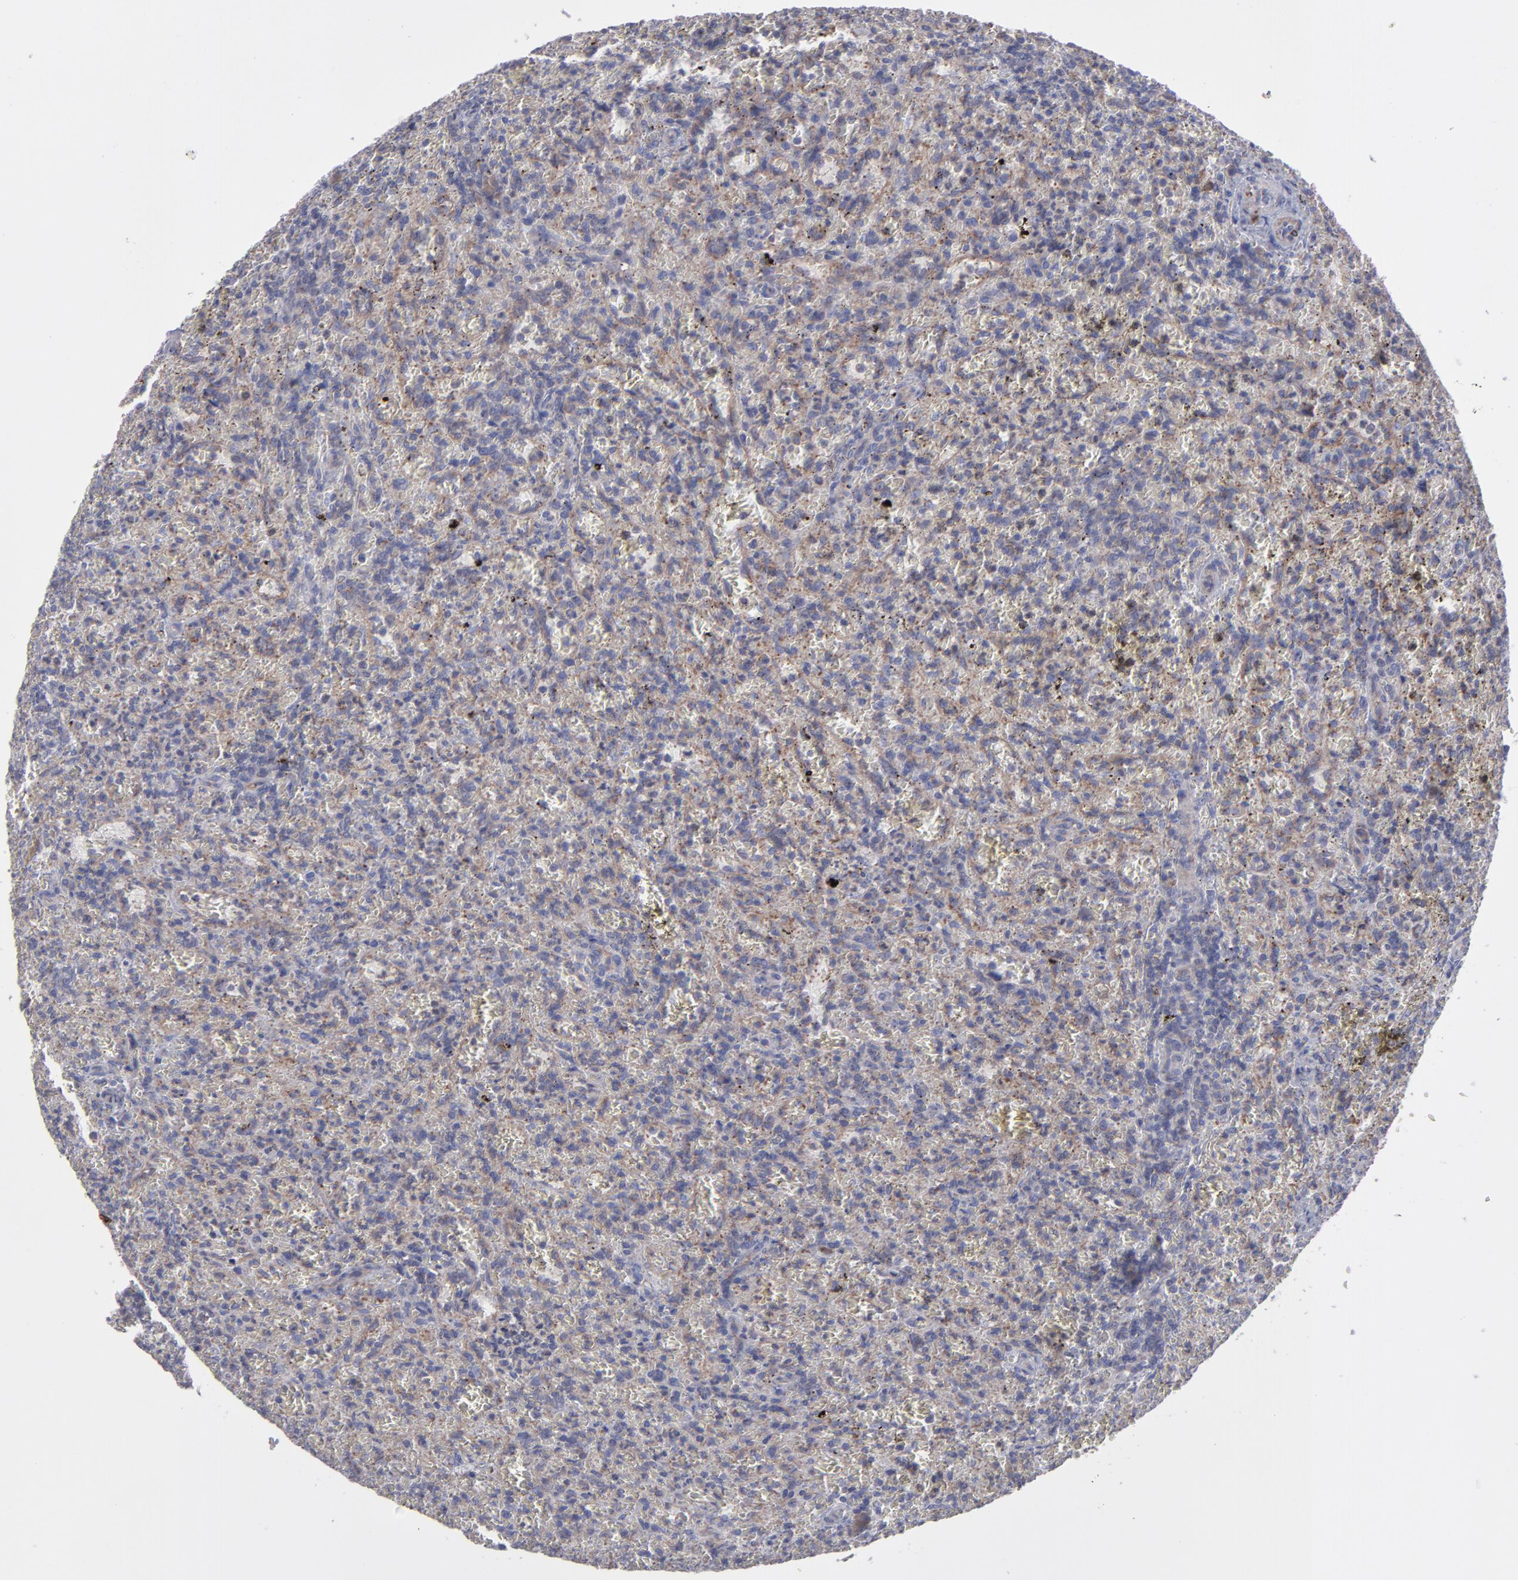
{"staining": {"intensity": "weak", "quantity": "25%-75%", "location": "cytoplasmic/membranous"}, "tissue": "lymphoma", "cell_type": "Tumor cells", "image_type": "cancer", "snomed": [{"axis": "morphology", "description": "Malignant lymphoma, non-Hodgkin's type, Low grade"}, {"axis": "topography", "description": "Spleen"}], "caption": "High-power microscopy captured an immunohistochemistry (IHC) histopathology image of malignant lymphoma, non-Hodgkin's type (low-grade), revealing weak cytoplasmic/membranous staining in approximately 25%-75% of tumor cells. (IHC, brightfield microscopy, high magnification).", "gene": "SLMAP", "patient": {"sex": "female", "age": 64}}